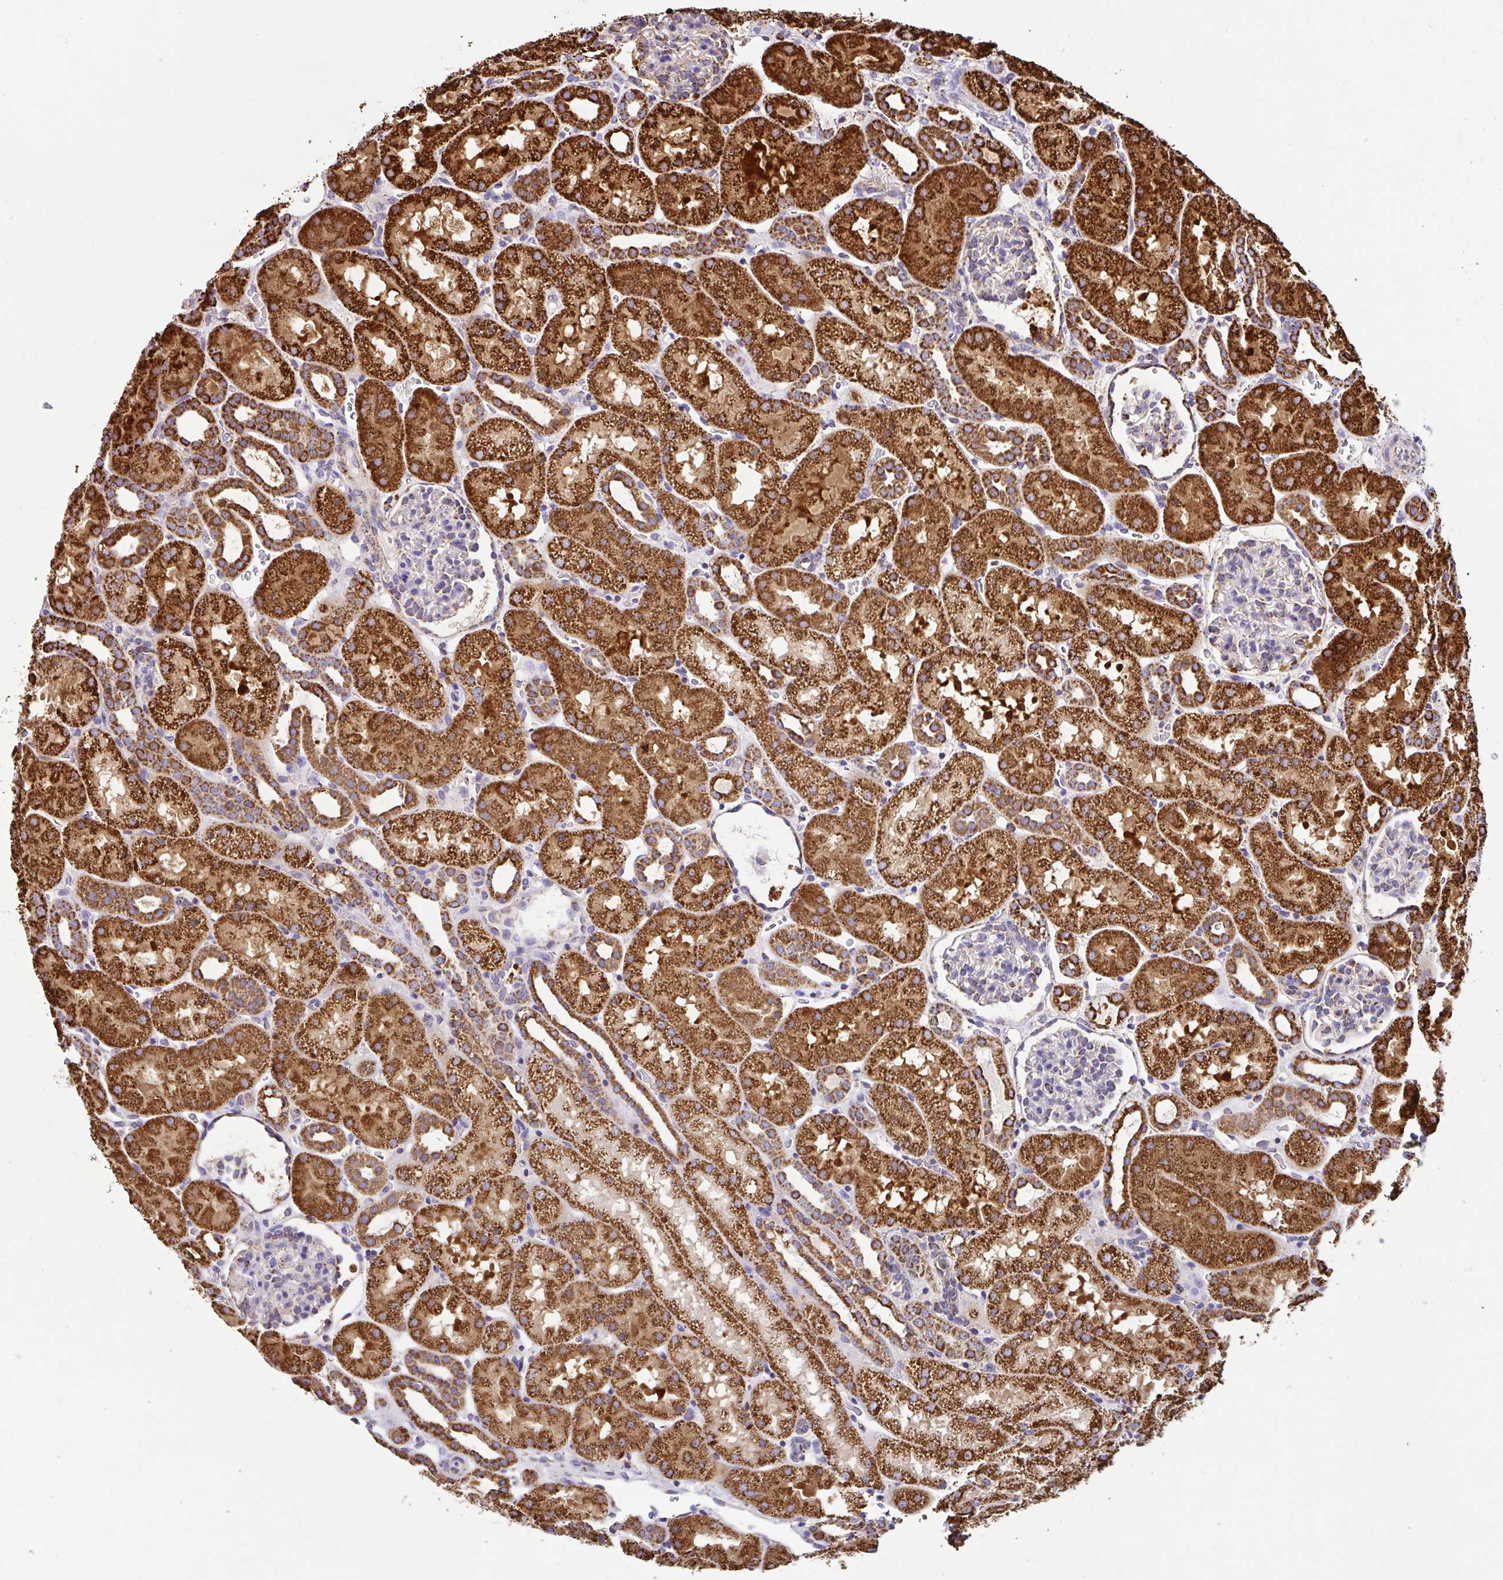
{"staining": {"intensity": "moderate", "quantity": "<25%", "location": "cytoplasmic/membranous"}, "tissue": "kidney", "cell_type": "Cells in glomeruli", "image_type": "normal", "snomed": [{"axis": "morphology", "description": "Normal tissue, NOS"}, {"axis": "topography", "description": "Kidney"}], "caption": "Protein expression analysis of benign kidney shows moderate cytoplasmic/membranous positivity in about <25% of cells in glomeruli. (brown staining indicates protein expression, while blue staining denotes nuclei).", "gene": "ANKRD33B", "patient": {"sex": "male", "age": 2}}